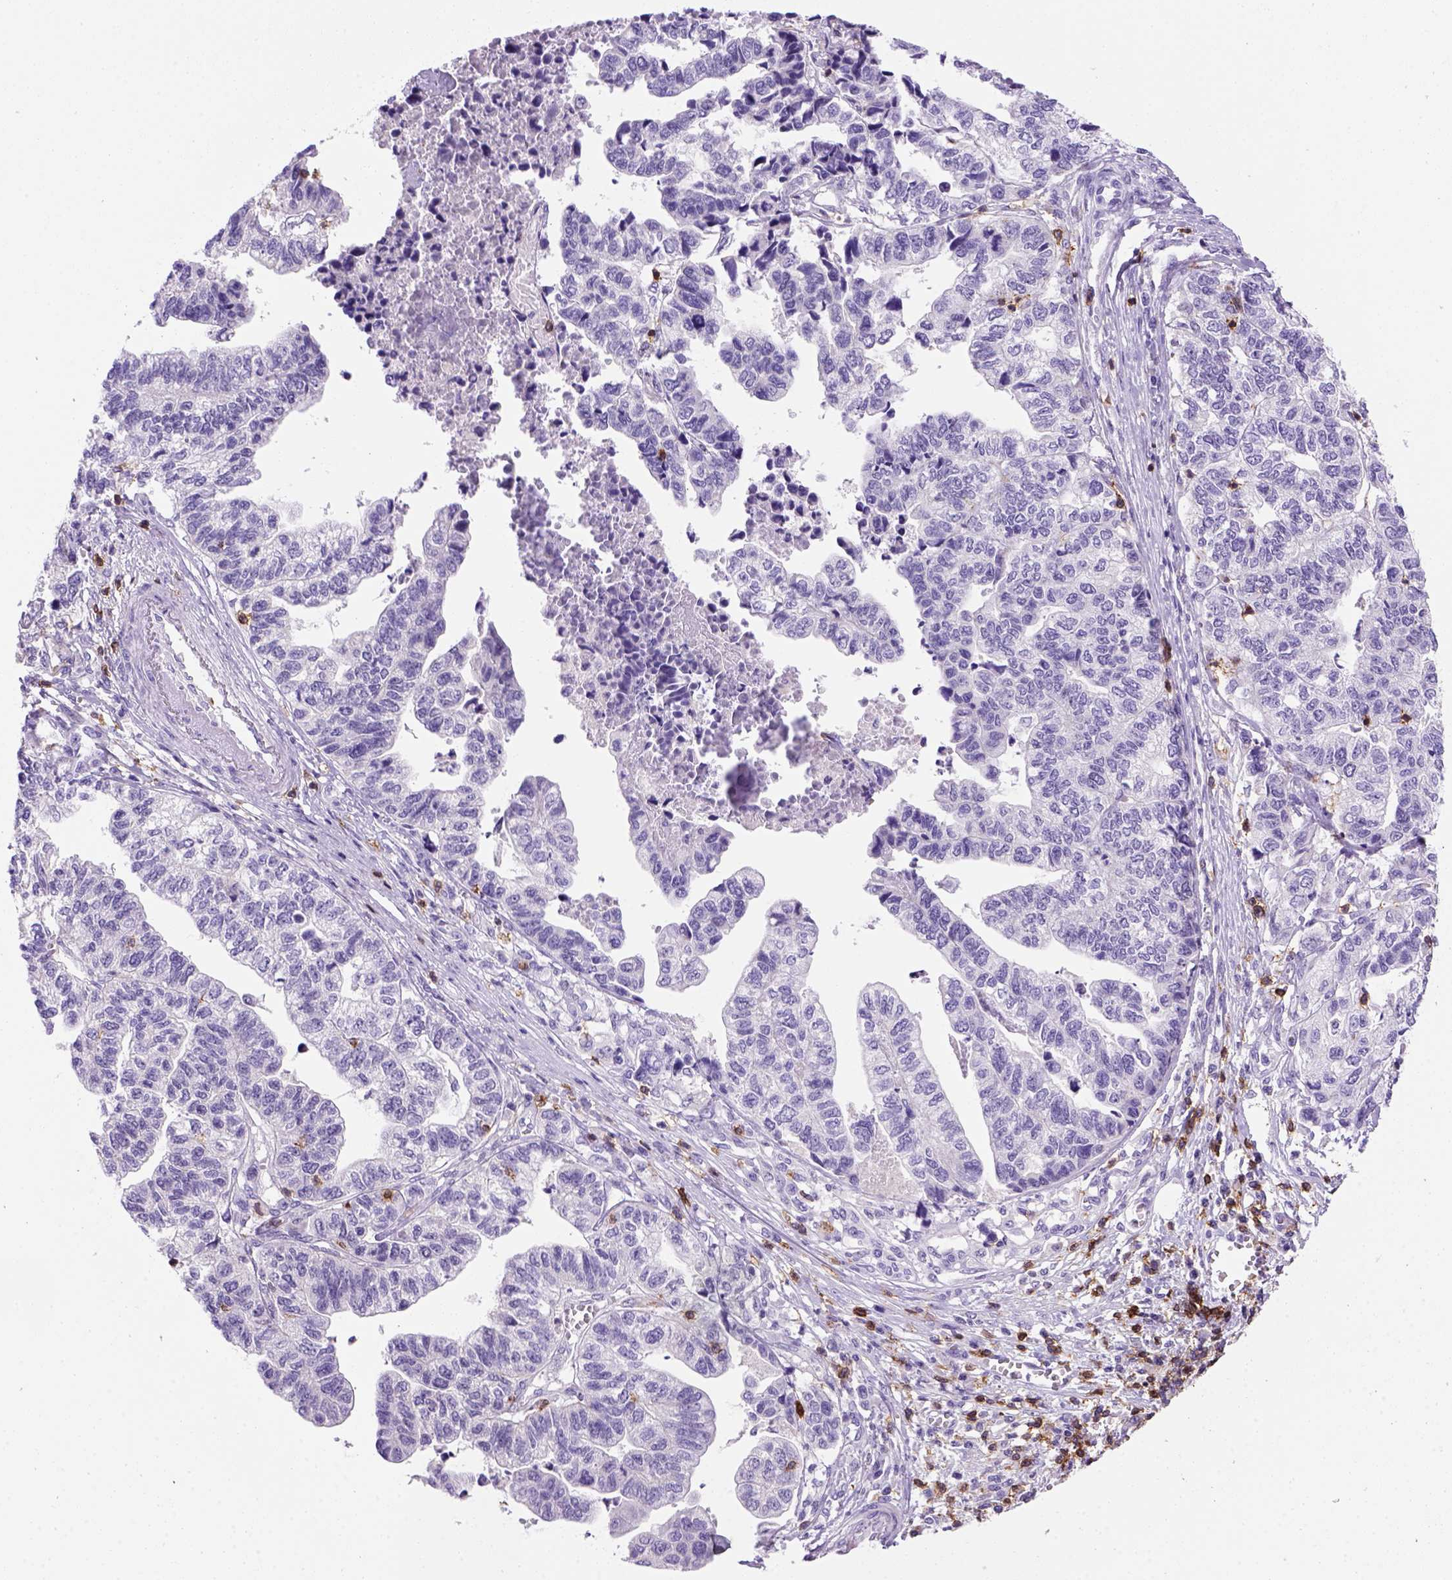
{"staining": {"intensity": "negative", "quantity": "none", "location": "none"}, "tissue": "stomach cancer", "cell_type": "Tumor cells", "image_type": "cancer", "snomed": [{"axis": "morphology", "description": "Adenocarcinoma, NOS"}, {"axis": "topography", "description": "Stomach, upper"}], "caption": "This is an IHC image of human stomach cancer (adenocarcinoma). There is no expression in tumor cells.", "gene": "CD3E", "patient": {"sex": "female", "age": 67}}